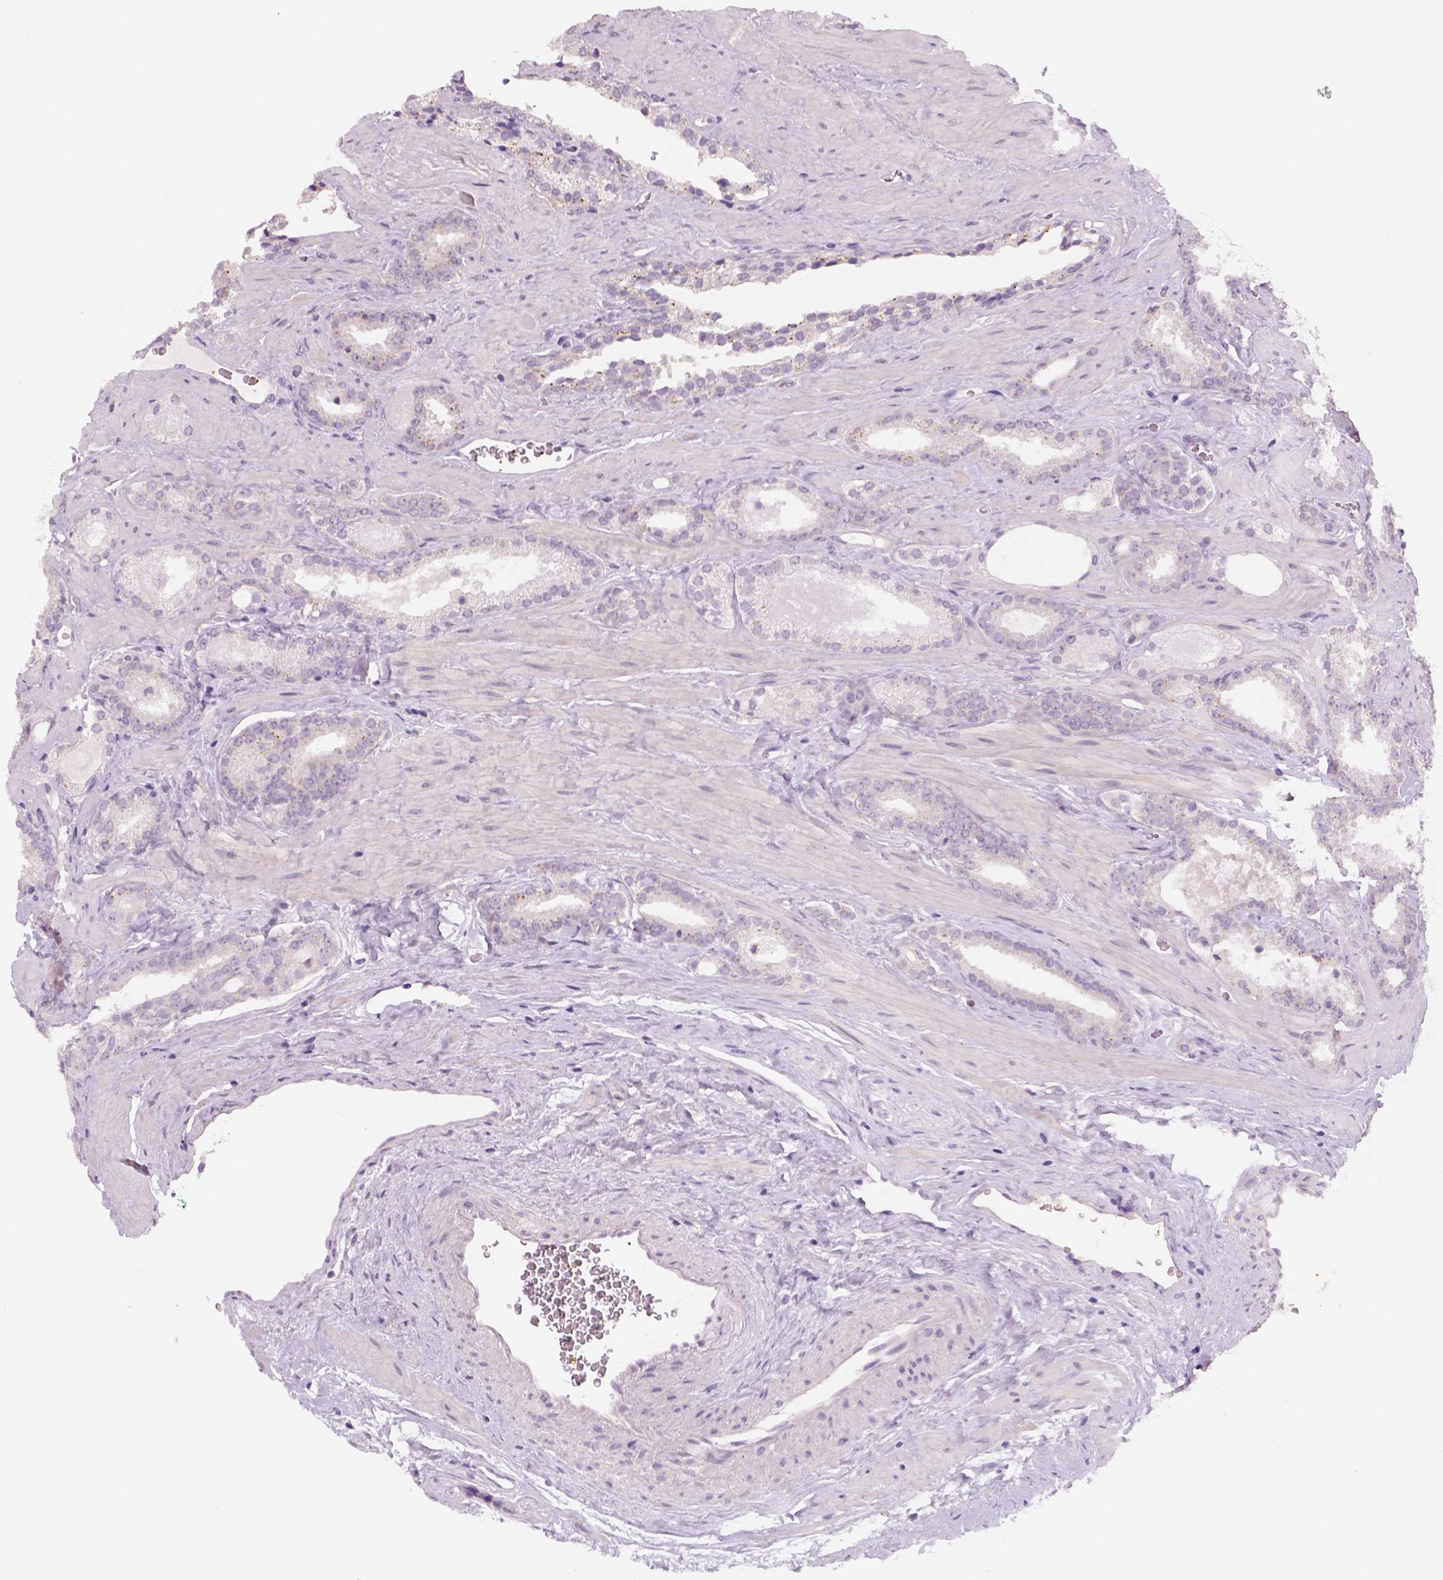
{"staining": {"intensity": "negative", "quantity": "none", "location": "none"}, "tissue": "prostate cancer", "cell_type": "Tumor cells", "image_type": "cancer", "snomed": [{"axis": "morphology", "description": "Adenocarcinoma, Low grade"}, {"axis": "topography", "description": "Prostate"}], "caption": "This is an immunohistochemistry micrograph of low-grade adenocarcinoma (prostate). There is no staining in tumor cells.", "gene": "FAM163B", "patient": {"sex": "male", "age": 62}}